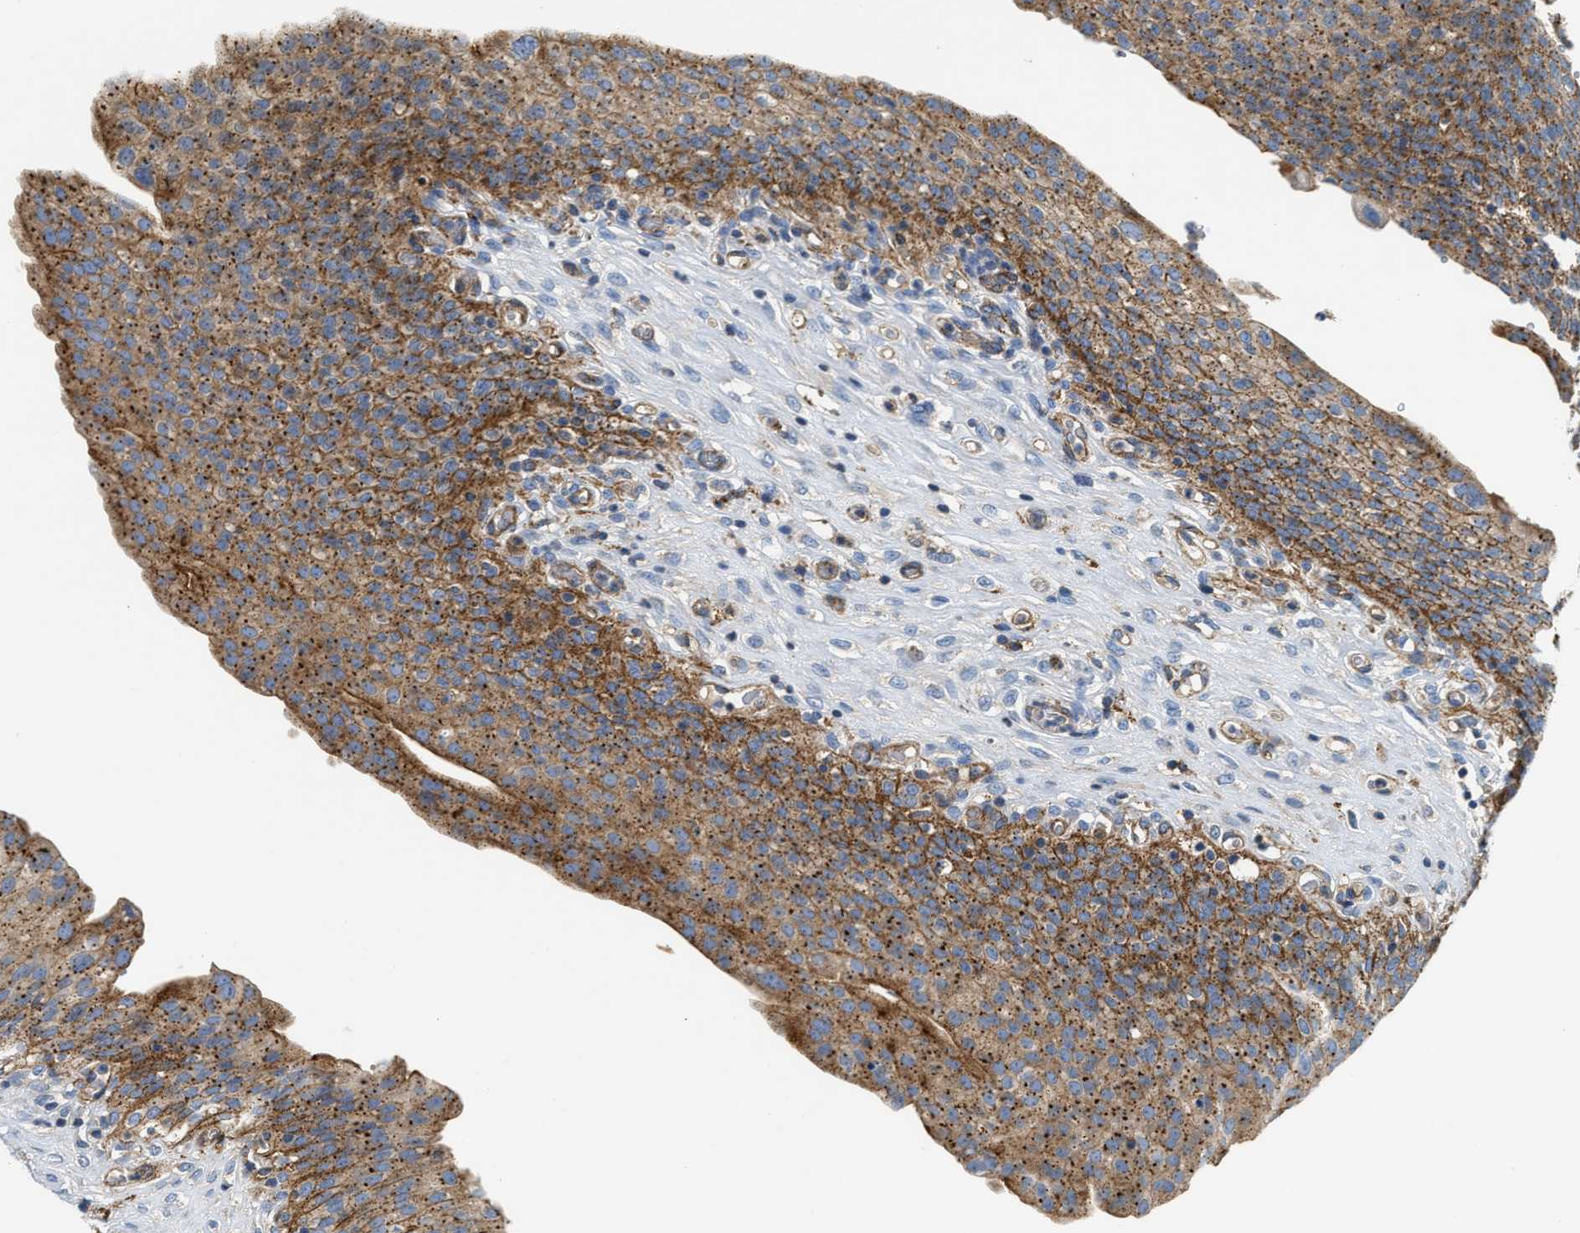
{"staining": {"intensity": "moderate", "quantity": "25%-75%", "location": "cytoplasmic/membranous"}, "tissue": "urinary bladder", "cell_type": "Urothelial cells", "image_type": "normal", "snomed": [{"axis": "morphology", "description": "Urothelial carcinoma, High grade"}, {"axis": "topography", "description": "Urinary bladder"}], "caption": "Protein expression analysis of benign urinary bladder reveals moderate cytoplasmic/membranous positivity in approximately 25%-75% of urothelial cells.", "gene": "NSUN7", "patient": {"sex": "male", "age": 46}}